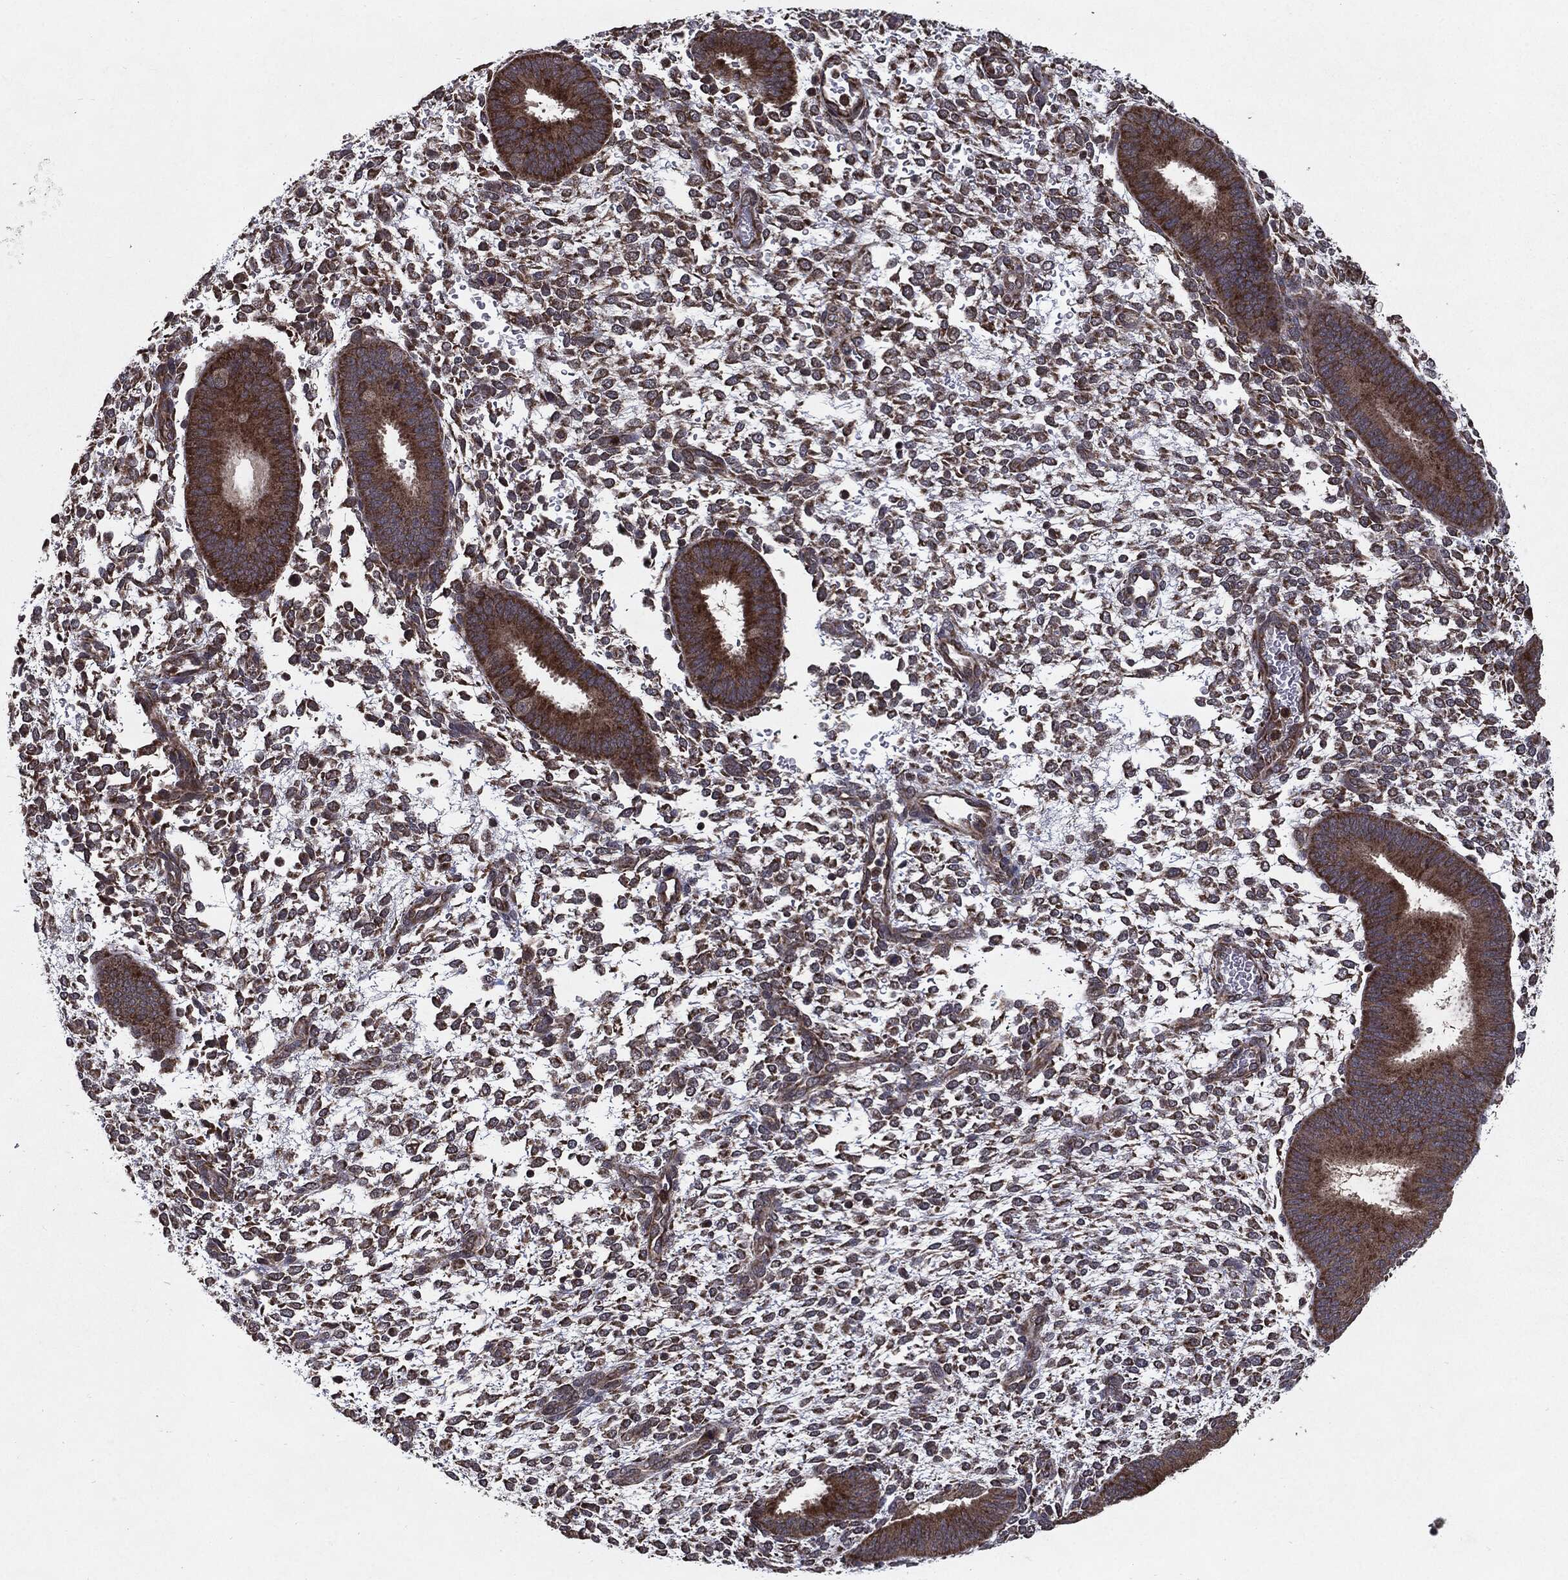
{"staining": {"intensity": "strong", "quantity": "25%-75%", "location": "cytoplasmic/membranous"}, "tissue": "endometrium", "cell_type": "Cells in endometrial stroma", "image_type": "normal", "snomed": [{"axis": "morphology", "description": "Normal tissue, NOS"}, {"axis": "topography", "description": "Endometrium"}], "caption": "Immunohistochemical staining of normal endometrium displays strong cytoplasmic/membranous protein expression in about 25%-75% of cells in endometrial stroma. (DAB (3,3'-diaminobenzidine) IHC, brown staining for protein, blue staining for nuclei).", "gene": "HDAC5", "patient": {"sex": "female", "age": 39}}